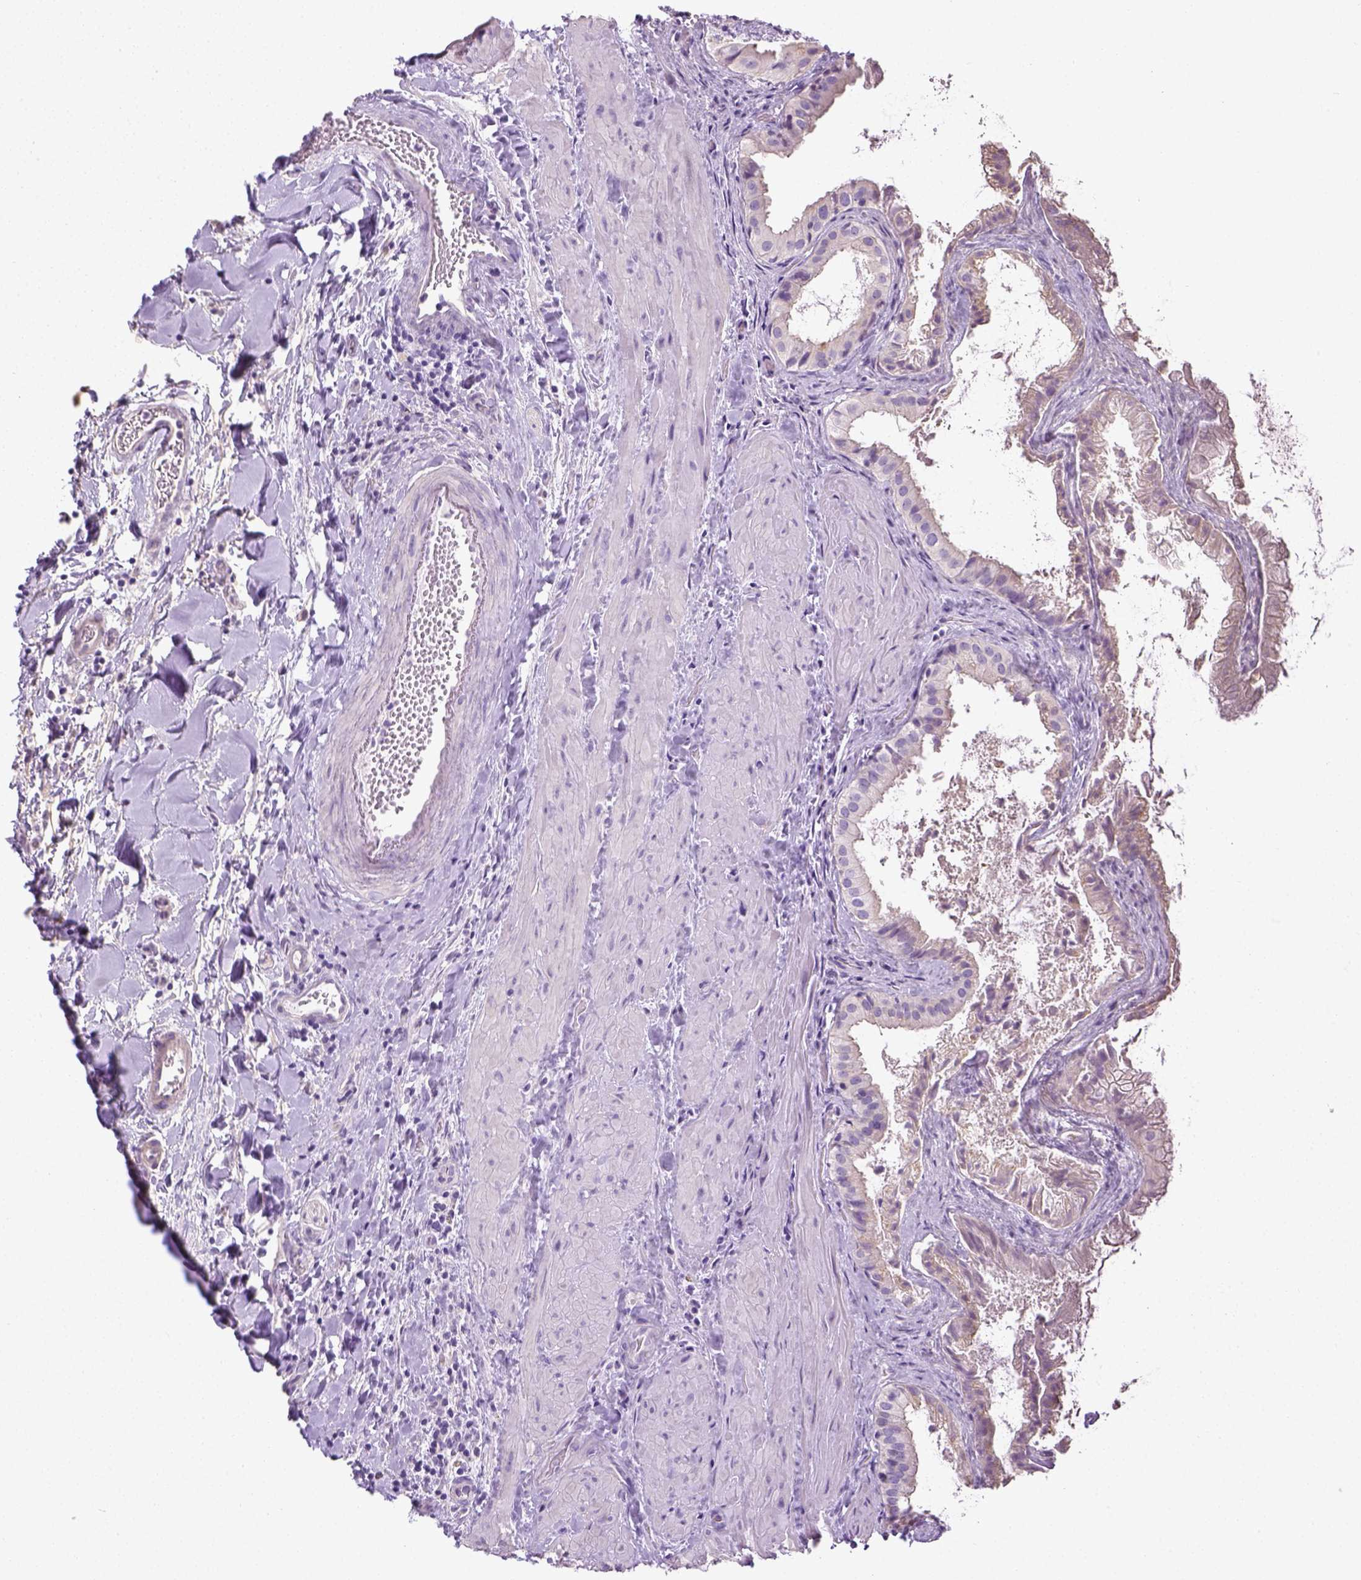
{"staining": {"intensity": "negative", "quantity": "none", "location": "none"}, "tissue": "gallbladder", "cell_type": "Glandular cells", "image_type": "normal", "snomed": [{"axis": "morphology", "description": "Normal tissue, NOS"}, {"axis": "topography", "description": "Gallbladder"}], "caption": "Gallbladder stained for a protein using immunohistochemistry reveals no positivity glandular cells.", "gene": "LGSN", "patient": {"sex": "male", "age": 70}}